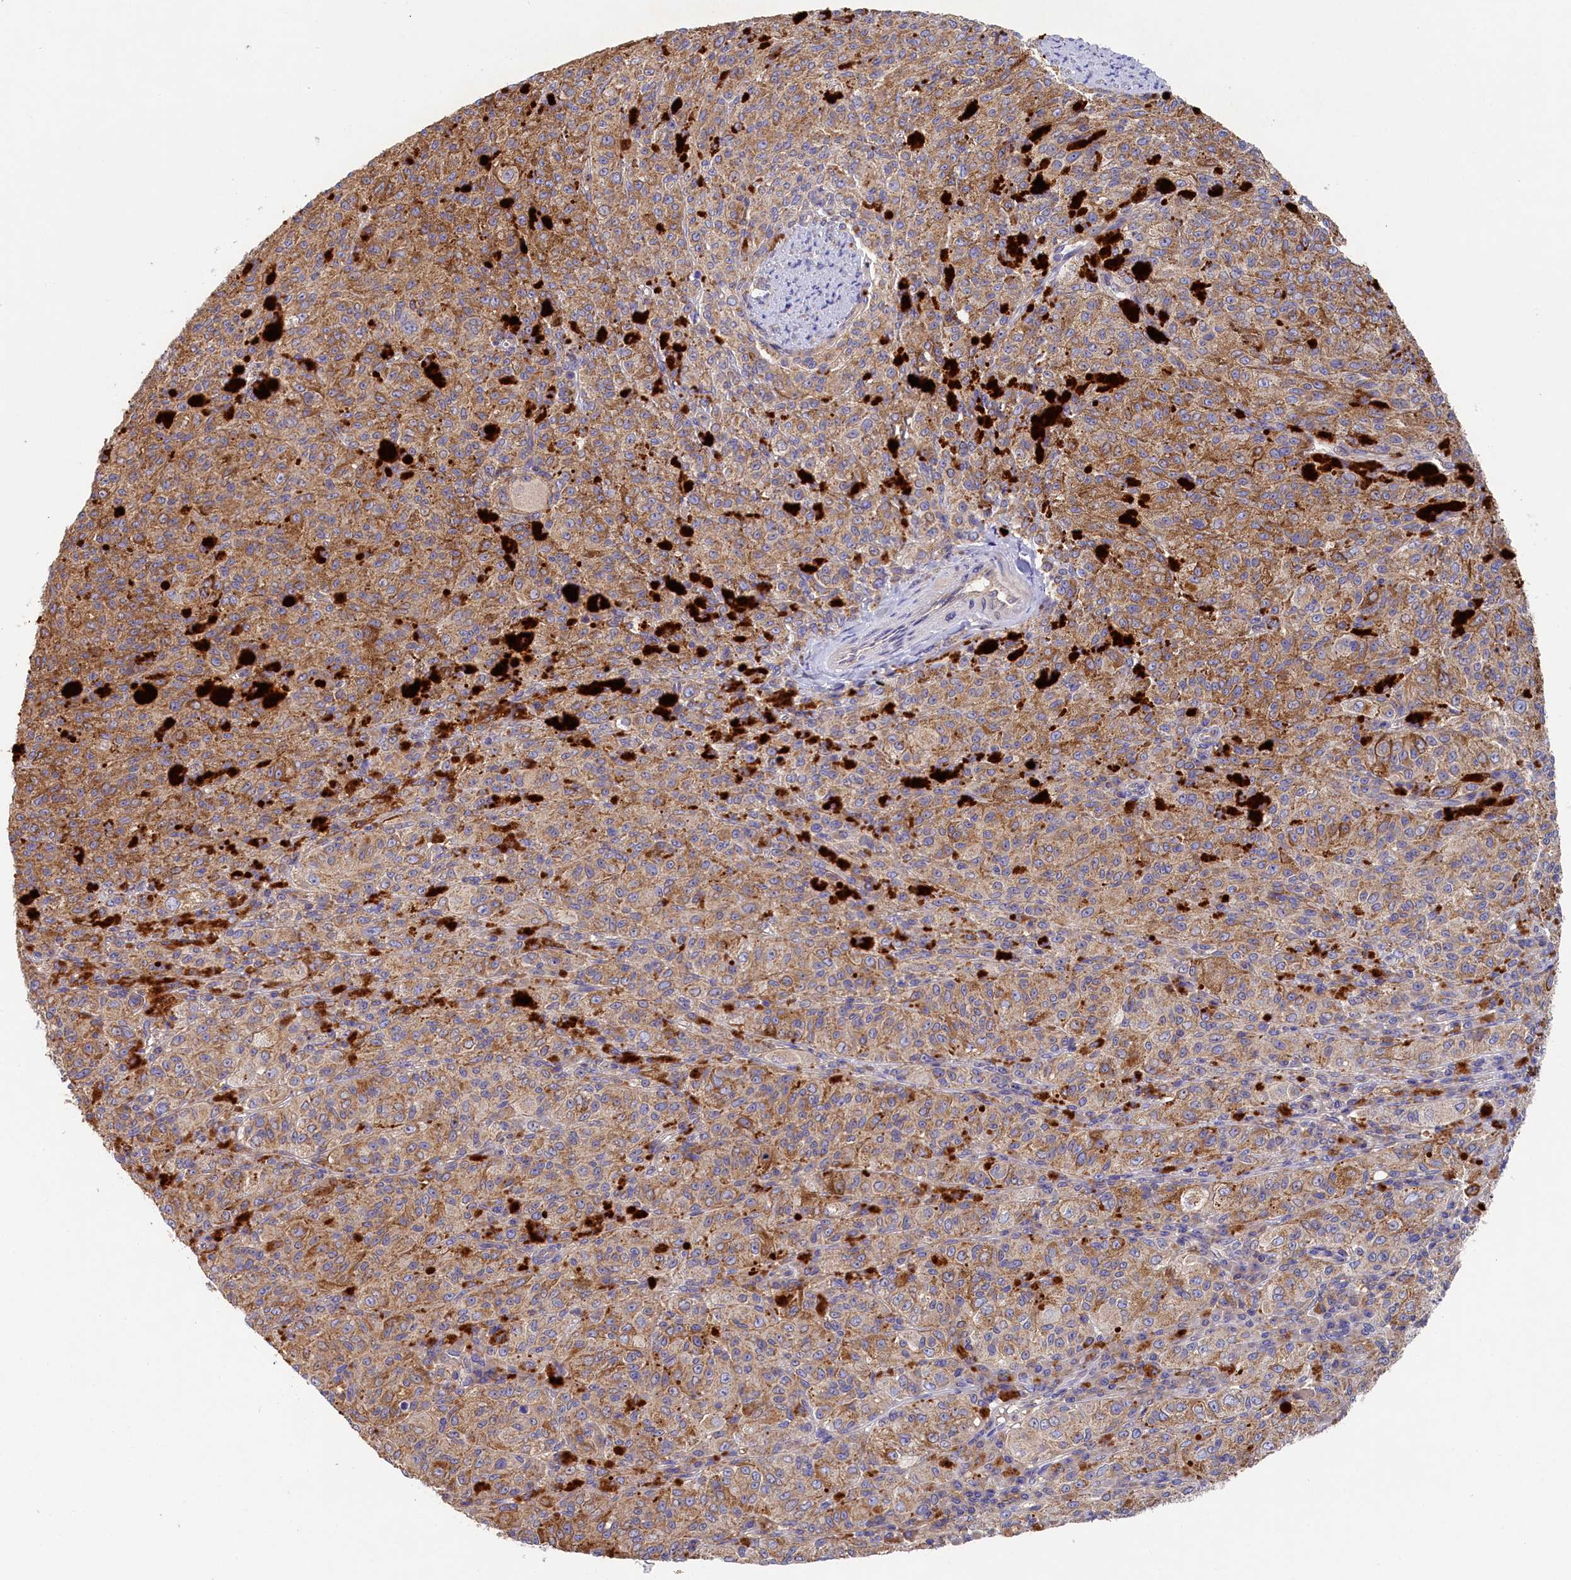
{"staining": {"intensity": "moderate", "quantity": ">75%", "location": "cytoplasmic/membranous"}, "tissue": "melanoma", "cell_type": "Tumor cells", "image_type": "cancer", "snomed": [{"axis": "morphology", "description": "Malignant melanoma, NOS"}, {"axis": "topography", "description": "Skin"}], "caption": "Melanoma stained with IHC displays moderate cytoplasmic/membranous expression in about >75% of tumor cells.", "gene": "SEC31B", "patient": {"sex": "female", "age": 52}}